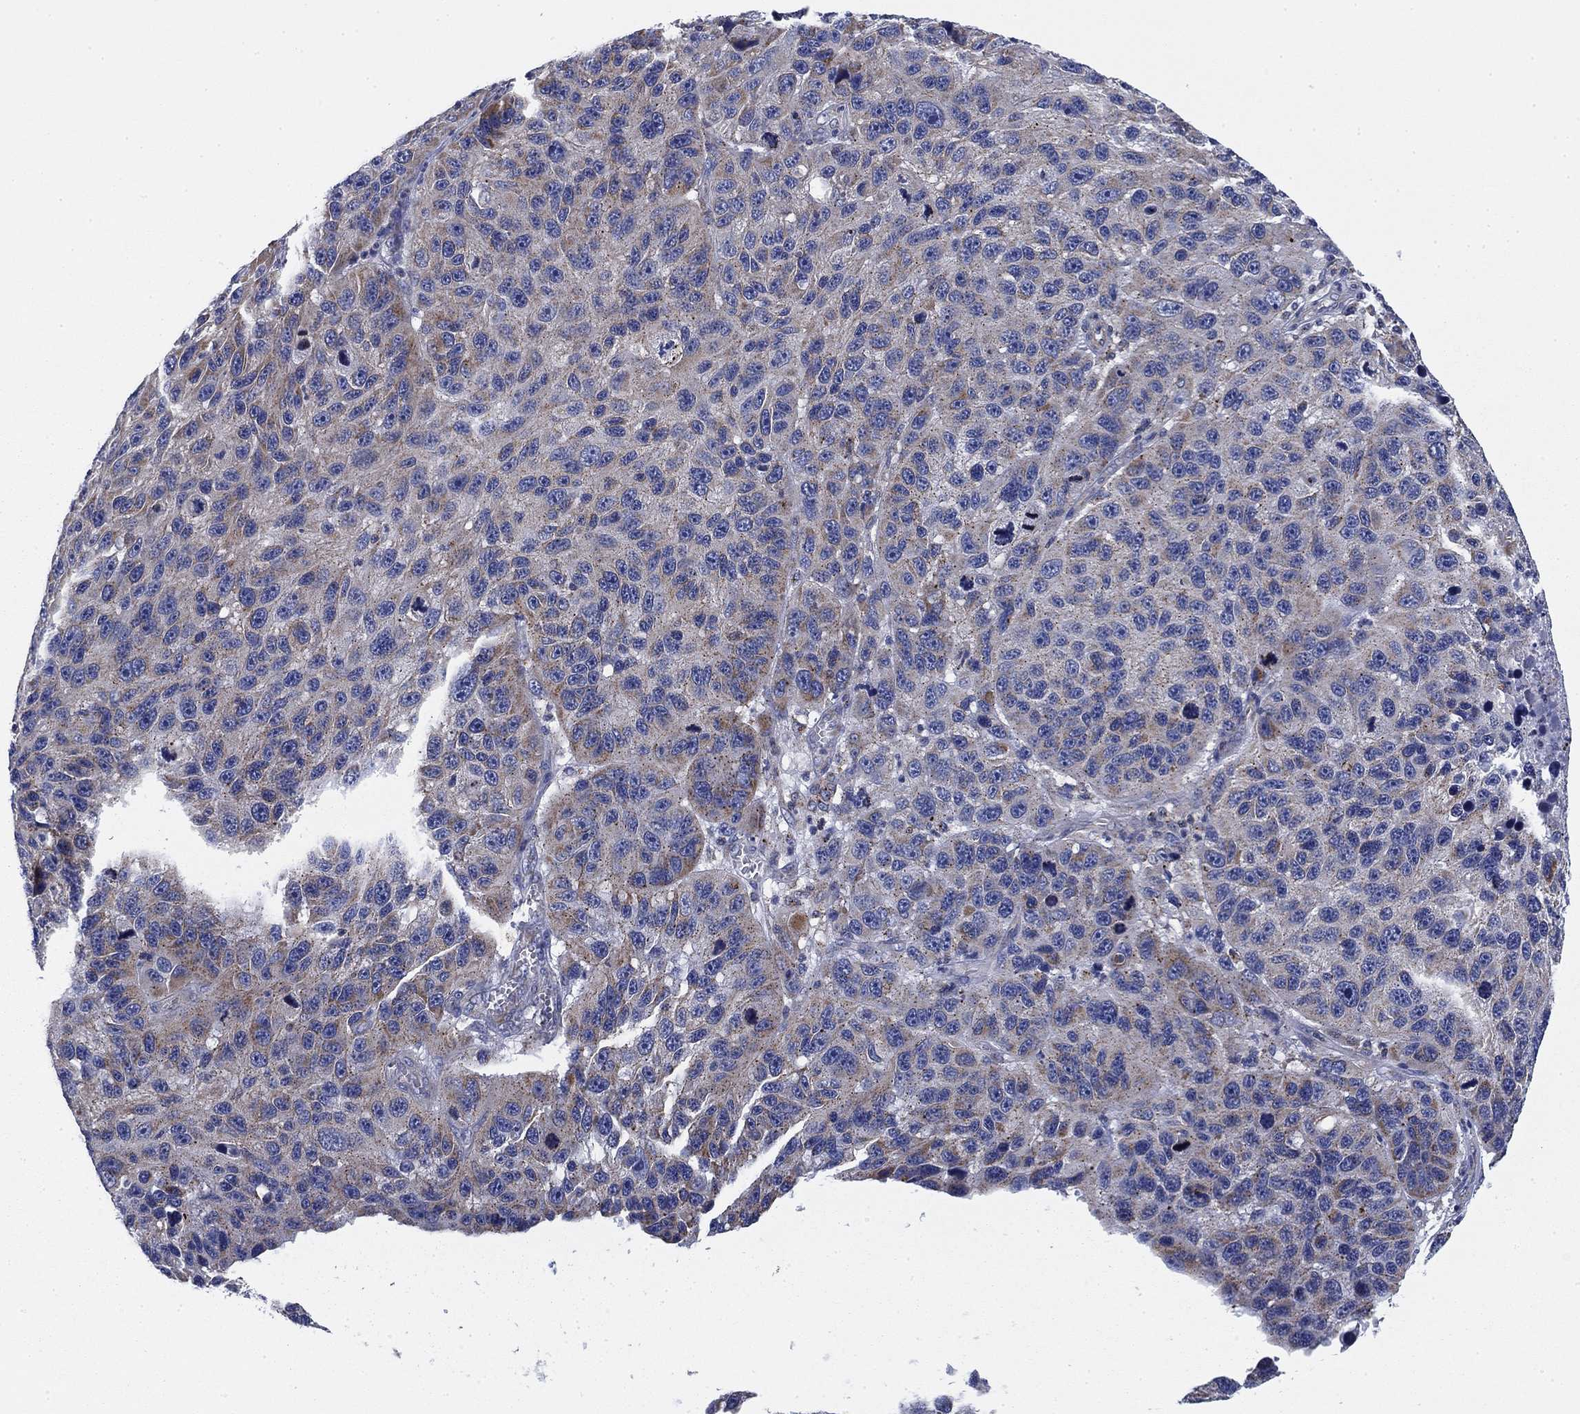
{"staining": {"intensity": "moderate", "quantity": "<25%", "location": "cytoplasmic/membranous"}, "tissue": "melanoma", "cell_type": "Tumor cells", "image_type": "cancer", "snomed": [{"axis": "morphology", "description": "Malignant melanoma, NOS"}, {"axis": "topography", "description": "Skin"}], "caption": "IHC of human malignant melanoma demonstrates low levels of moderate cytoplasmic/membranous expression in about <25% of tumor cells.", "gene": "NACAD", "patient": {"sex": "male", "age": 53}}